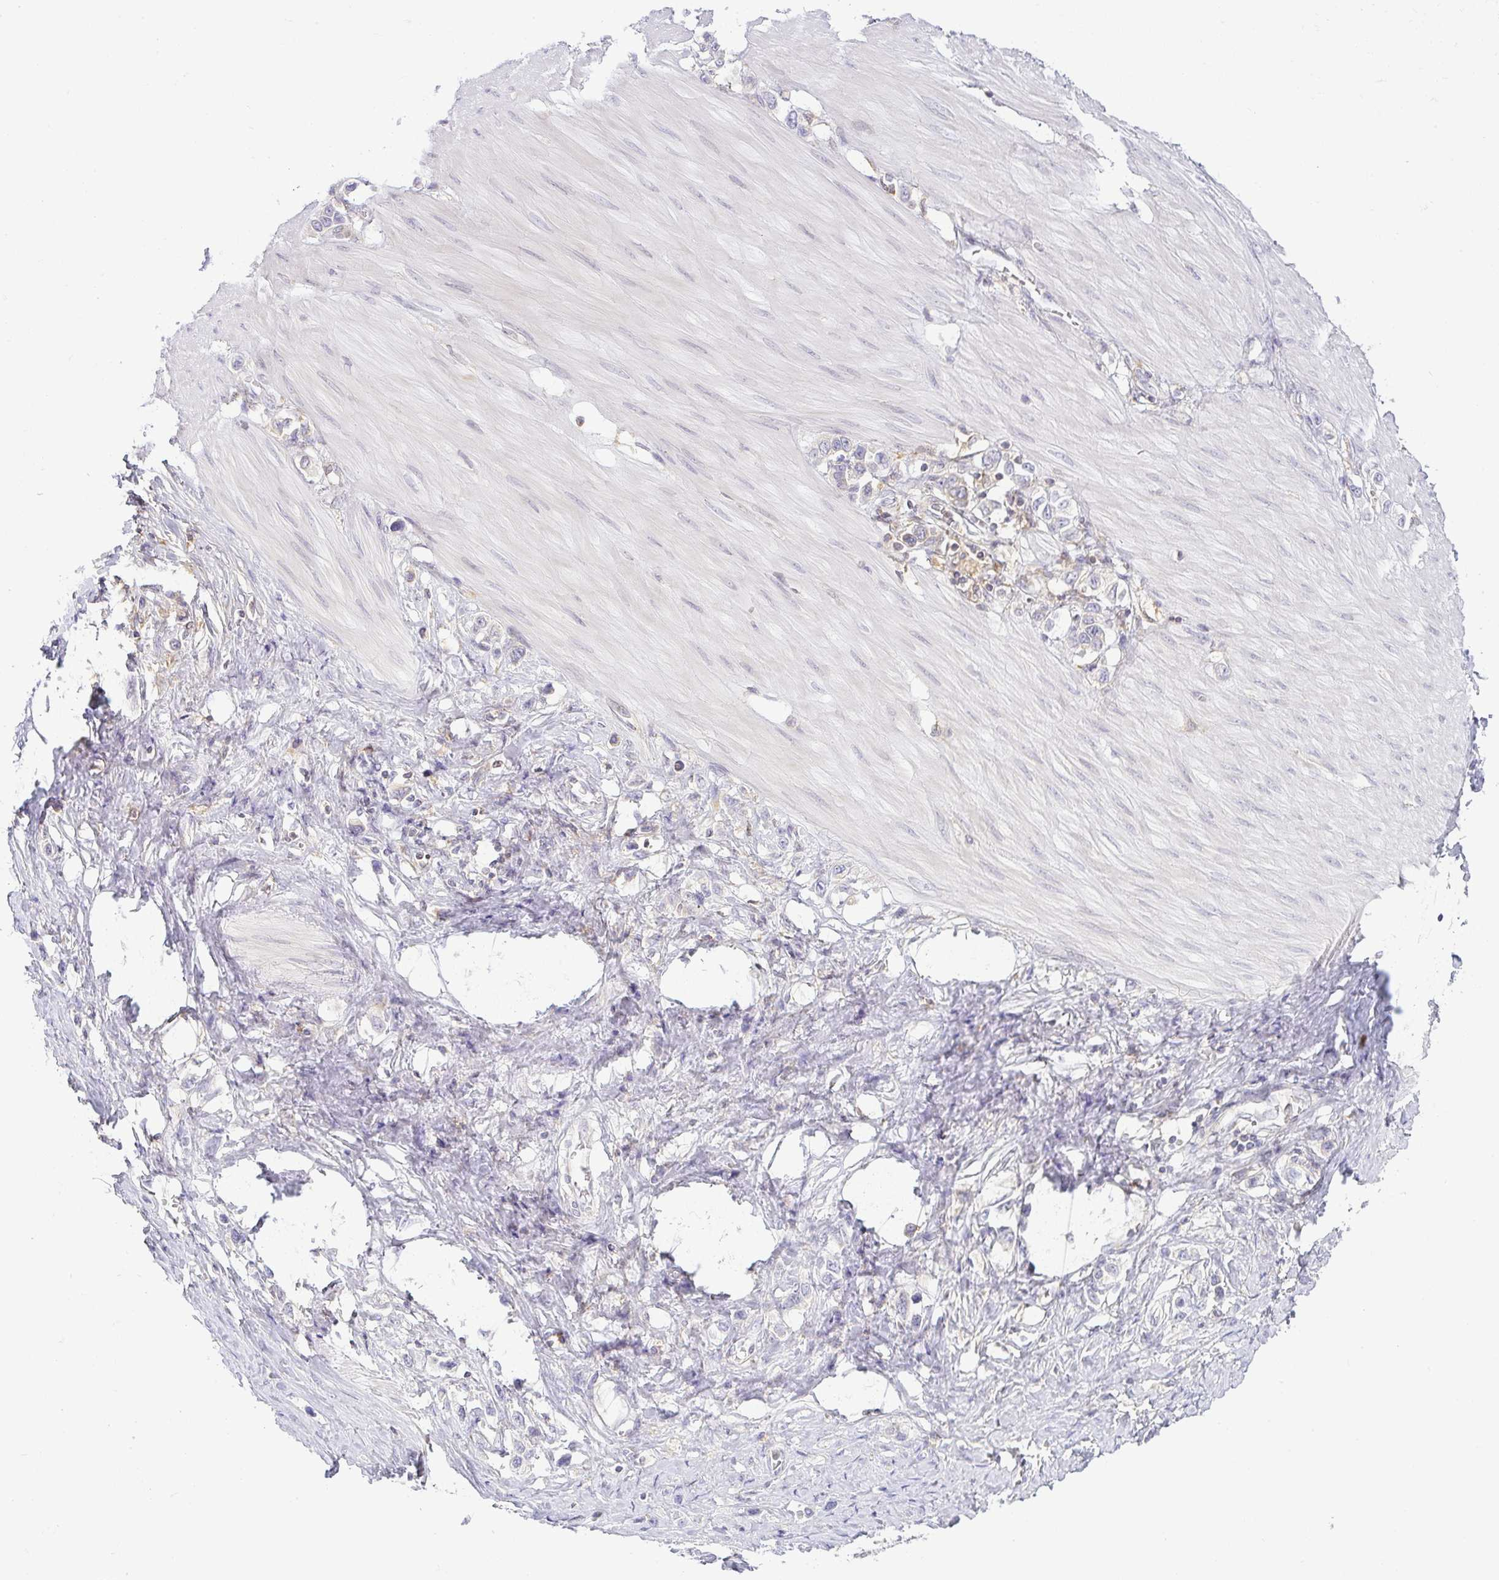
{"staining": {"intensity": "negative", "quantity": "none", "location": "none"}, "tissue": "stomach cancer", "cell_type": "Tumor cells", "image_type": "cancer", "snomed": [{"axis": "morphology", "description": "Adenocarcinoma, NOS"}, {"axis": "topography", "description": "Stomach"}], "caption": "Immunohistochemical staining of stomach adenocarcinoma reveals no significant positivity in tumor cells.", "gene": "DERL2", "patient": {"sex": "female", "age": 65}}